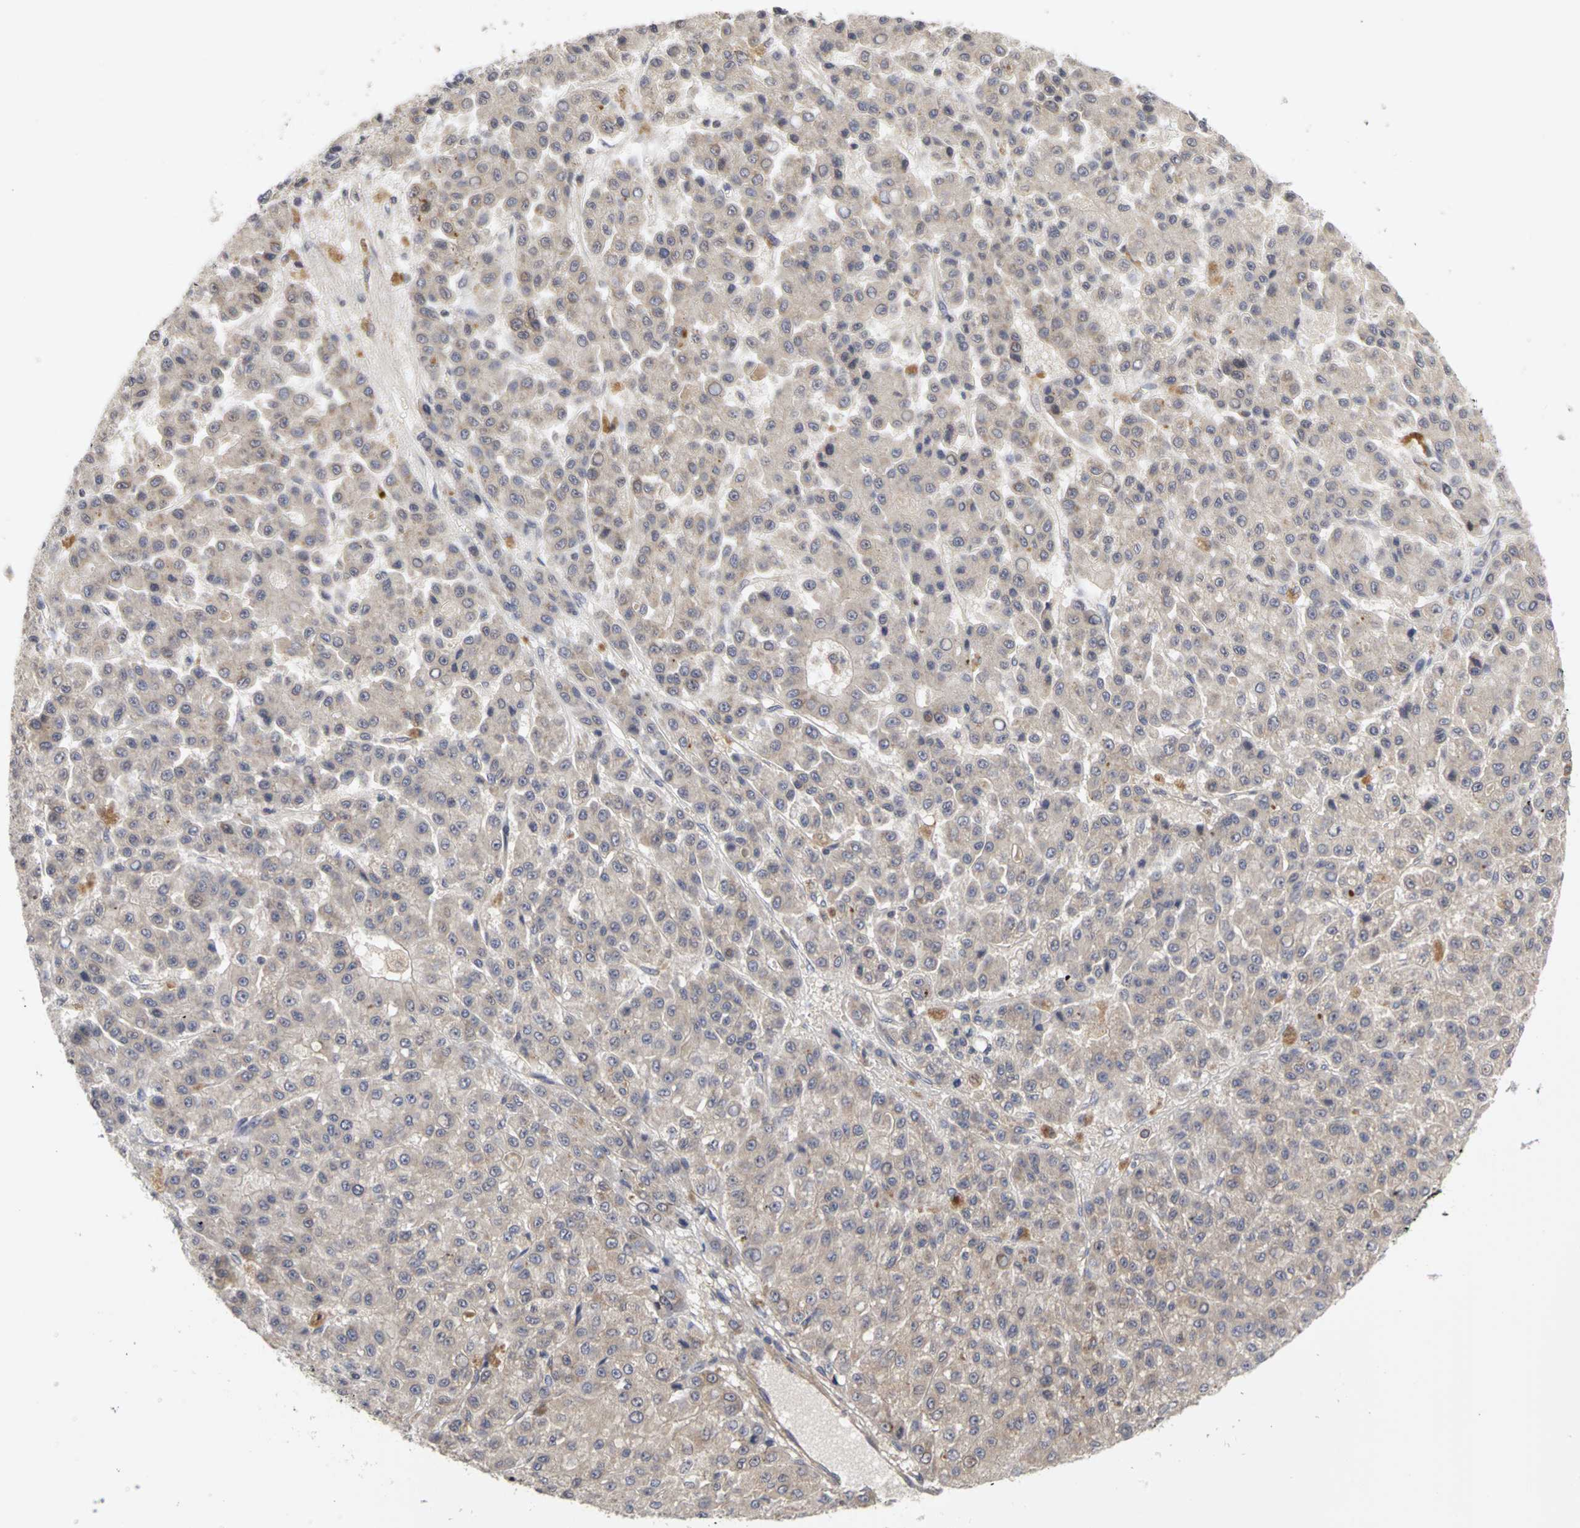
{"staining": {"intensity": "weak", "quantity": "<25%", "location": "cytoplasmic/membranous"}, "tissue": "liver cancer", "cell_type": "Tumor cells", "image_type": "cancer", "snomed": [{"axis": "morphology", "description": "Carcinoma, Hepatocellular, NOS"}, {"axis": "topography", "description": "Liver"}], "caption": "IHC micrograph of liver hepatocellular carcinoma stained for a protein (brown), which reveals no staining in tumor cells.", "gene": "IRAK1", "patient": {"sex": "male", "age": 70}}